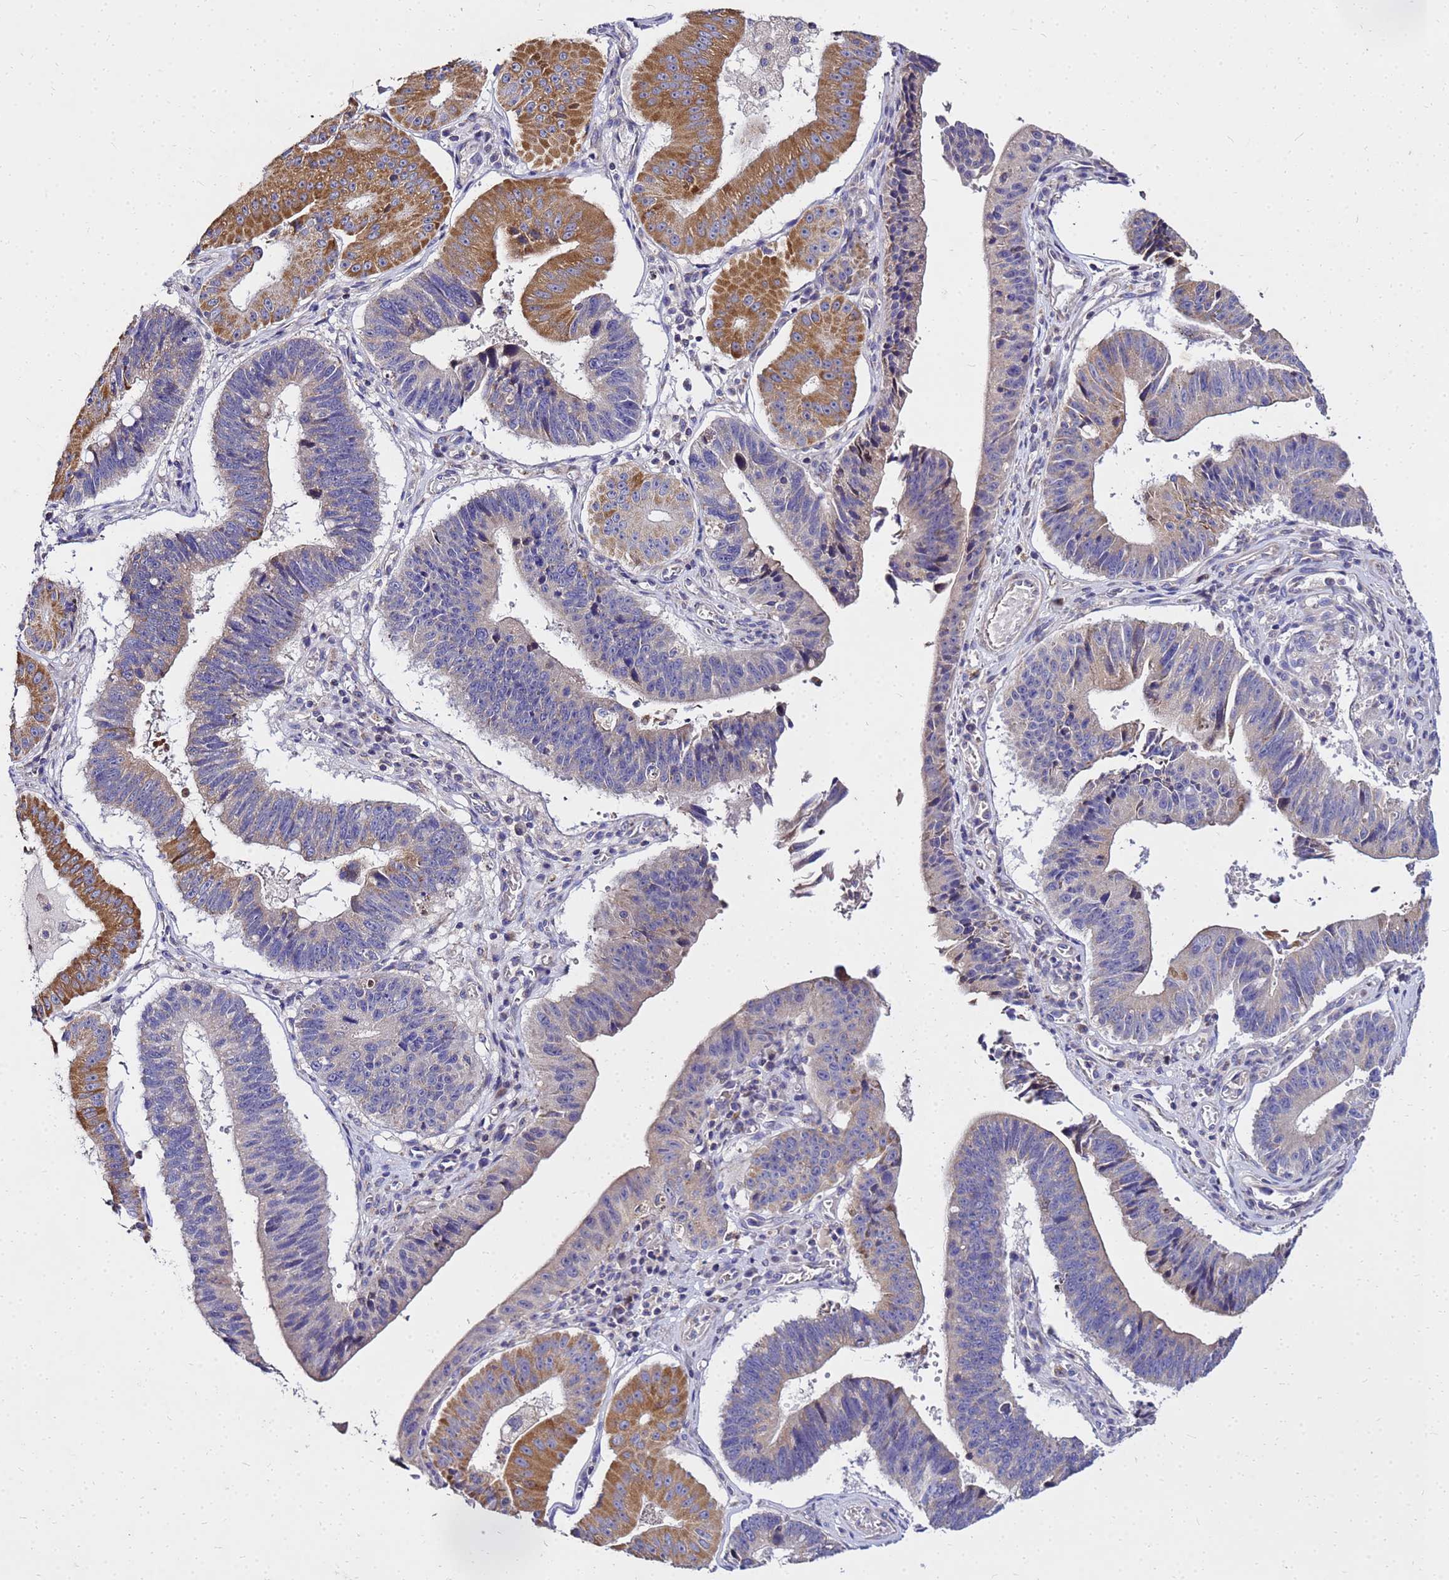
{"staining": {"intensity": "moderate", "quantity": "<25%", "location": "cytoplasmic/membranous"}, "tissue": "stomach cancer", "cell_type": "Tumor cells", "image_type": "cancer", "snomed": [{"axis": "morphology", "description": "Adenocarcinoma, NOS"}, {"axis": "topography", "description": "Stomach"}], "caption": "Immunohistochemistry micrograph of neoplastic tissue: human stomach cancer stained using immunohistochemistry shows low levels of moderate protein expression localized specifically in the cytoplasmic/membranous of tumor cells, appearing as a cytoplasmic/membranous brown color.", "gene": "COX14", "patient": {"sex": "male", "age": 59}}